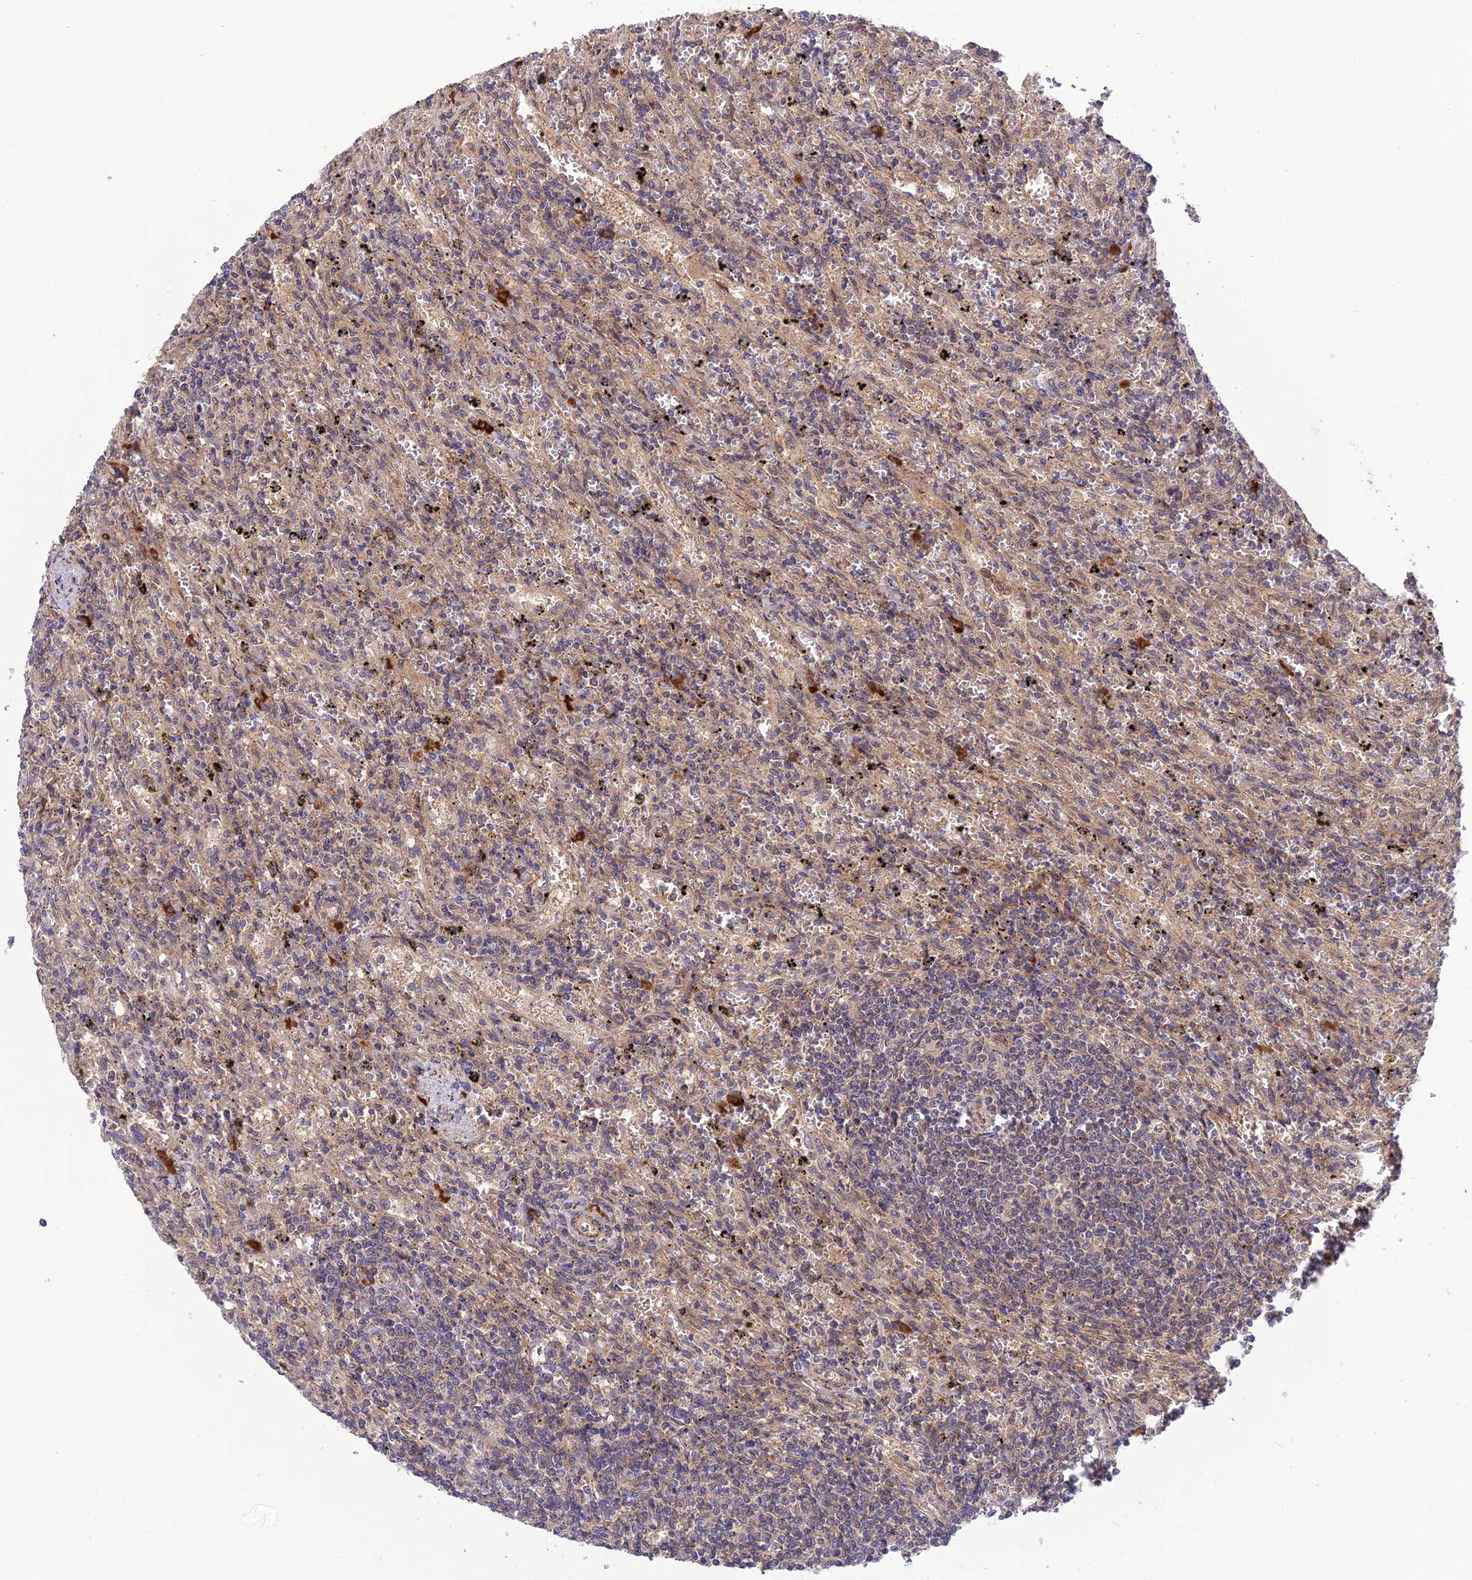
{"staining": {"intensity": "negative", "quantity": "none", "location": "none"}, "tissue": "lymphoma", "cell_type": "Tumor cells", "image_type": "cancer", "snomed": [{"axis": "morphology", "description": "Malignant lymphoma, non-Hodgkin's type, Low grade"}, {"axis": "topography", "description": "Spleen"}], "caption": "Lymphoma was stained to show a protein in brown. There is no significant positivity in tumor cells.", "gene": "UROS", "patient": {"sex": "male", "age": 76}}